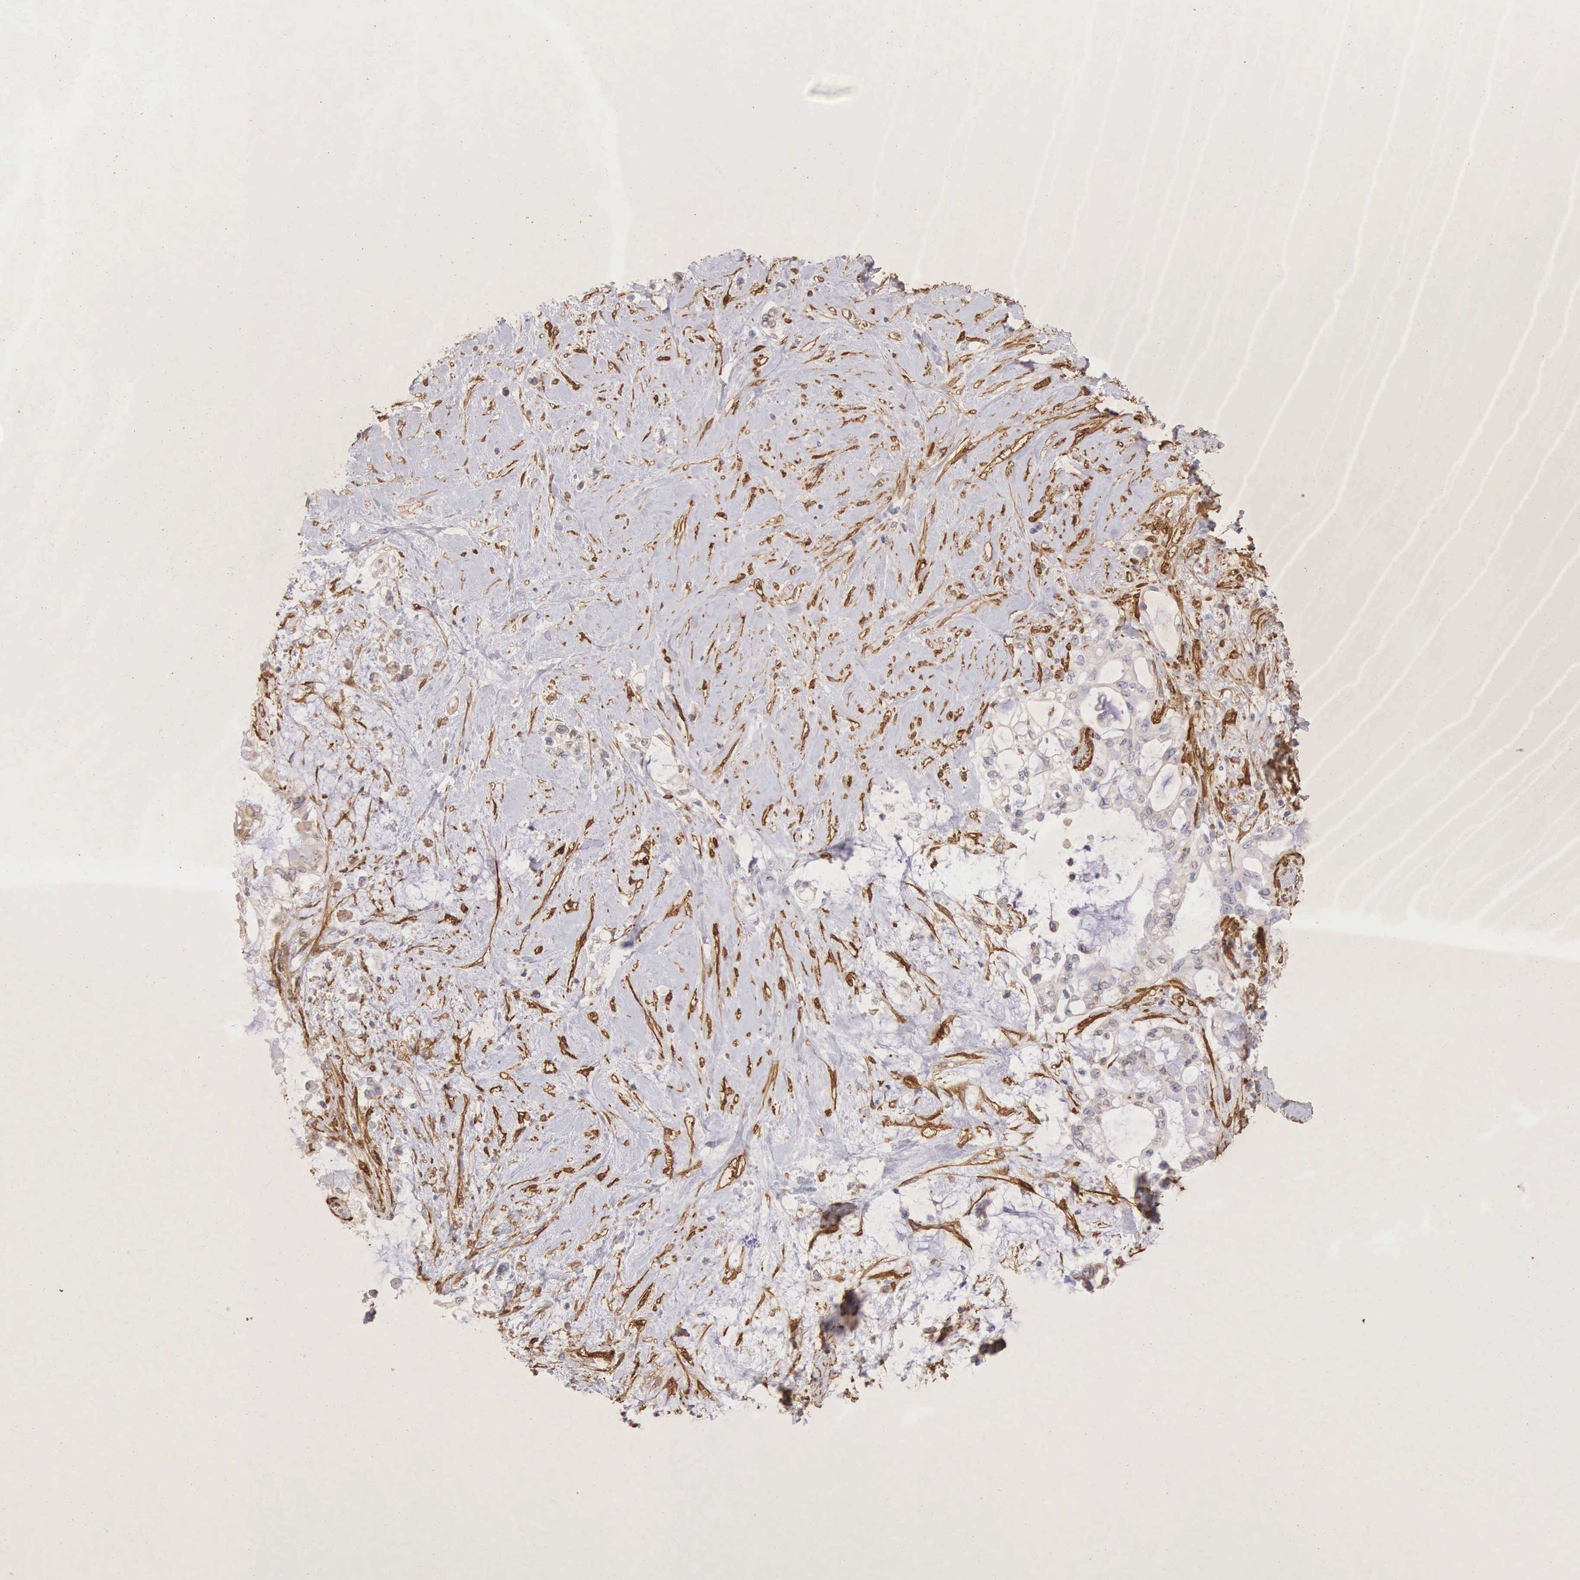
{"staining": {"intensity": "negative", "quantity": "none", "location": "none"}, "tissue": "pancreatic cancer", "cell_type": "Tumor cells", "image_type": "cancer", "snomed": [{"axis": "morphology", "description": "Adenocarcinoma, NOS"}, {"axis": "topography", "description": "Pancreas"}], "caption": "Histopathology image shows no protein staining in tumor cells of adenocarcinoma (pancreatic) tissue. (Immunohistochemistry, brightfield microscopy, high magnification).", "gene": "CNN1", "patient": {"sex": "female", "age": 70}}